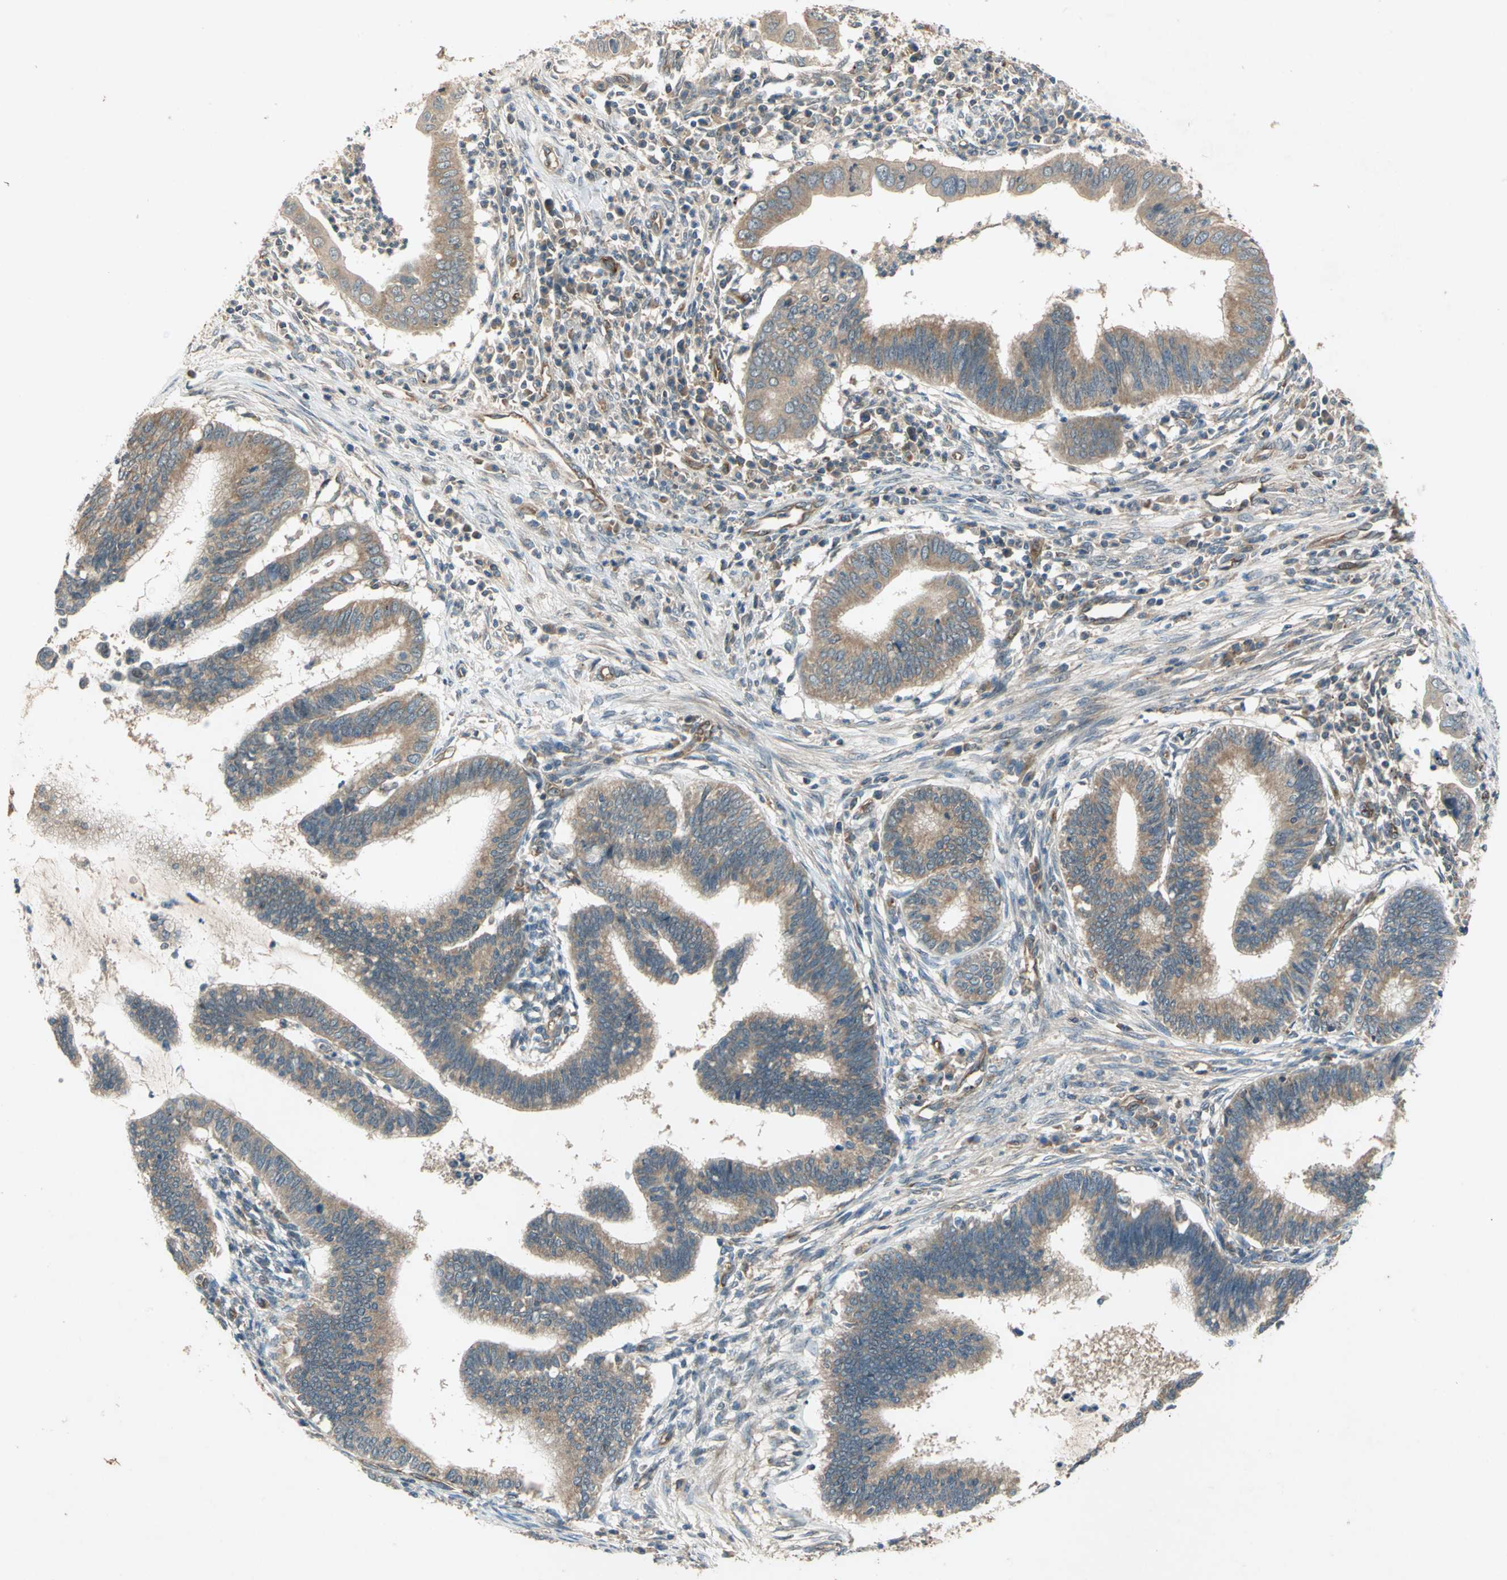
{"staining": {"intensity": "moderate", "quantity": ">75%", "location": "cytoplasmic/membranous"}, "tissue": "cervical cancer", "cell_type": "Tumor cells", "image_type": "cancer", "snomed": [{"axis": "morphology", "description": "Adenocarcinoma, NOS"}, {"axis": "topography", "description": "Cervix"}], "caption": "IHC (DAB) staining of cervical cancer (adenocarcinoma) exhibits moderate cytoplasmic/membranous protein positivity in approximately >75% of tumor cells.", "gene": "EMCN", "patient": {"sex": "female", "age": 36}}